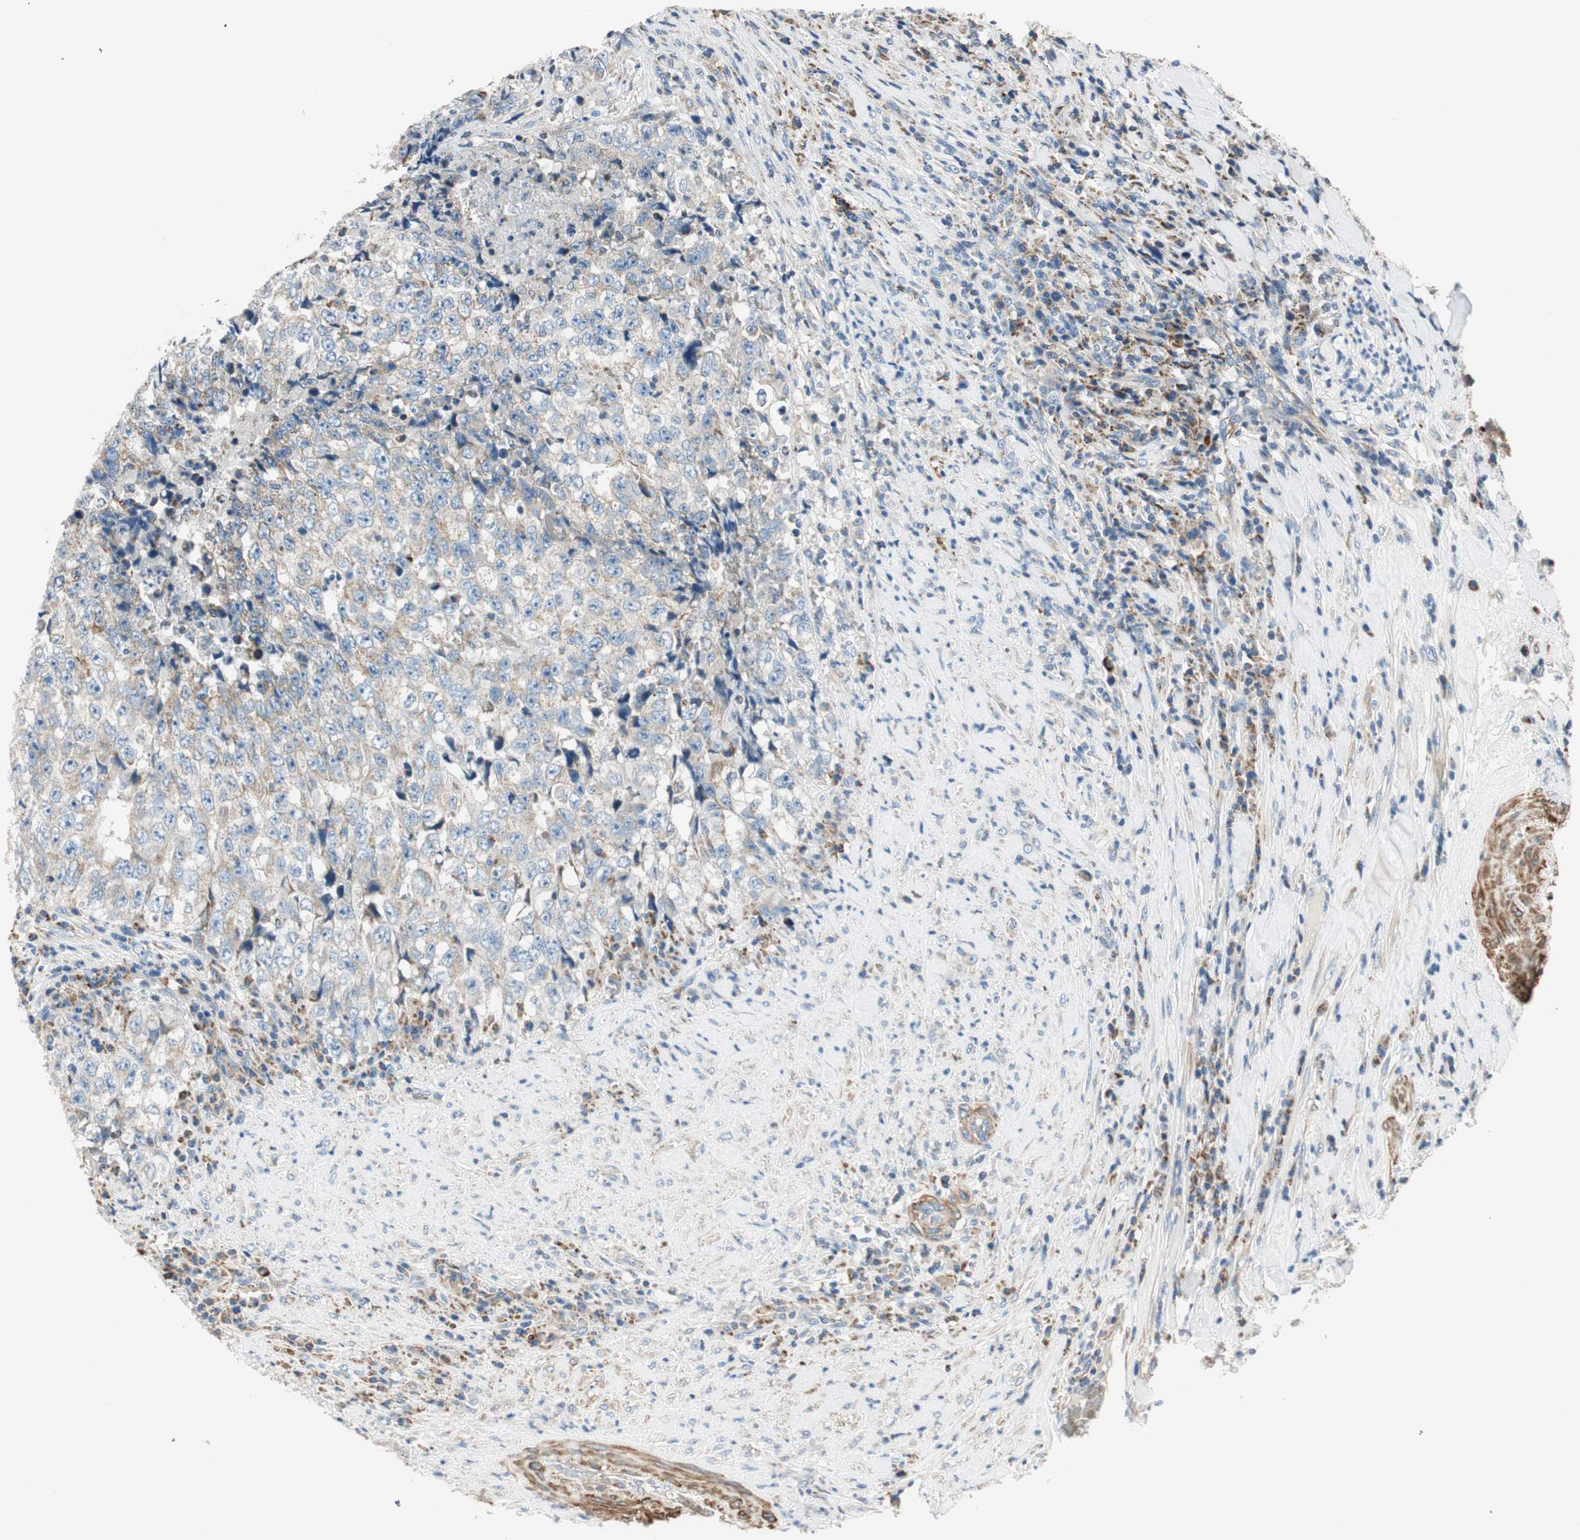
{"staining": {"intensity": "weak", "quantity": "25%-75%", "location": "cytoplasmic/membranous"}, "tissue": "testis cancer", "cell_type": "Tumor cells", "image_type": "cancer", "snomed": [{"axis": "morphology", "description": "Necrosis, NOS"}, {"axis": "morphology", "description": "Carcinoma, Embryonal, NOS"}, {"axis": "topography", "description": "Testis"}], "caption": "Embryonal carcinoma (testis) stained with a brown dye shows weak cytoplasmic/membranous positive expression in about 25%-75% of tumor cells.", "gene": "RORB", "patient": {"sex": "male", "age": 19}}